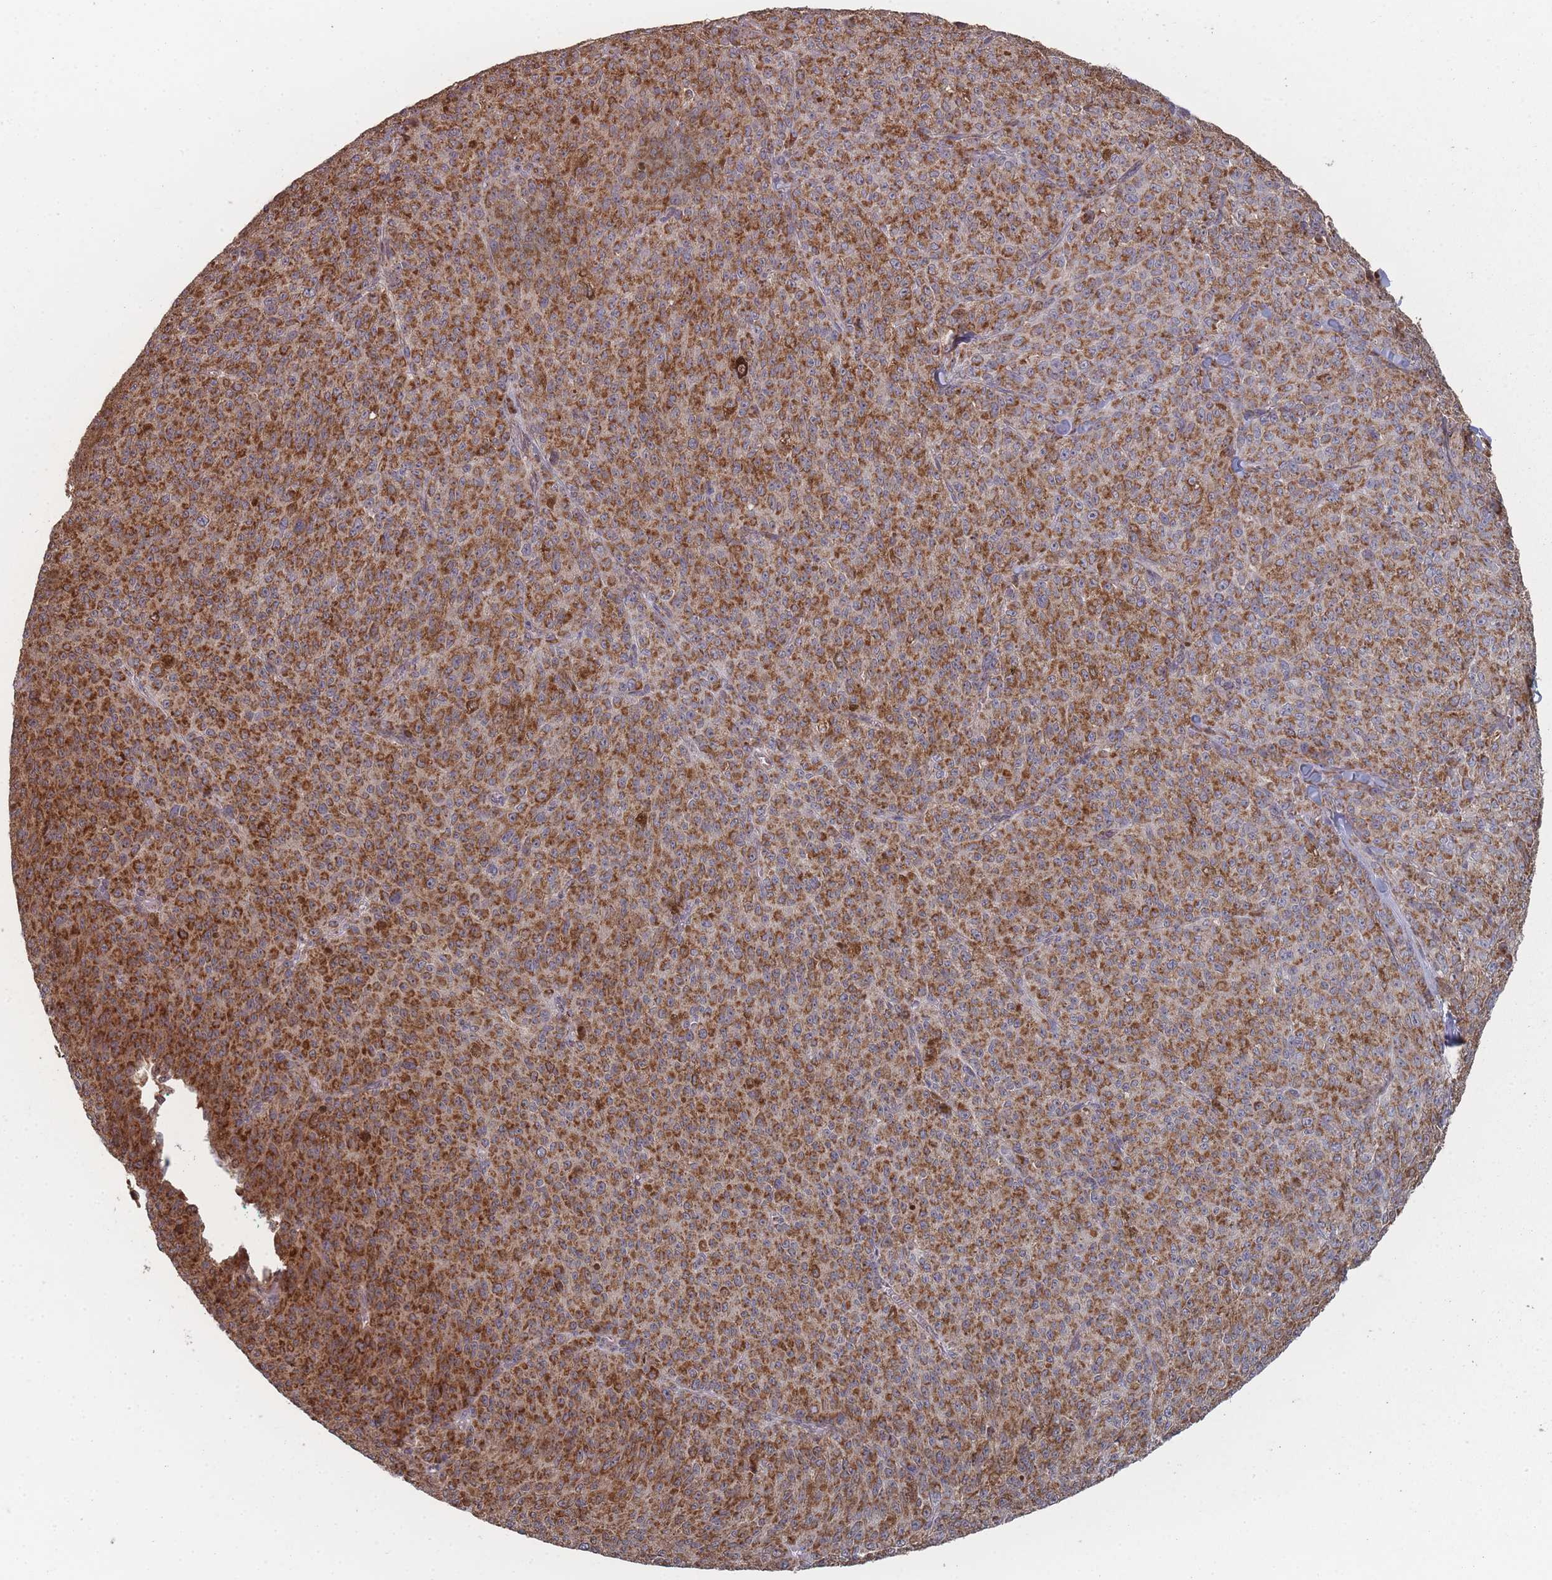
{"staining": {"intensity": "moderate", "quantity": ">75%", "location": "cytoplasmic/membranous"}, "tissue": "melanoma", "cell_type": "Tumor cells", "image_type": "cancer", "snomed": [{"axis": "morphology", "description": "Malignant melanoma, NOS"}, {"axis": "topography", "description": "Skin"}], "caption": "Protein expression analysis of melanoma displays moderate cytoplasmic/membranous expression in about >75% of tumor cells.", "gene": "PSMB3", "patient": {"sex": "female", "age": 52}}